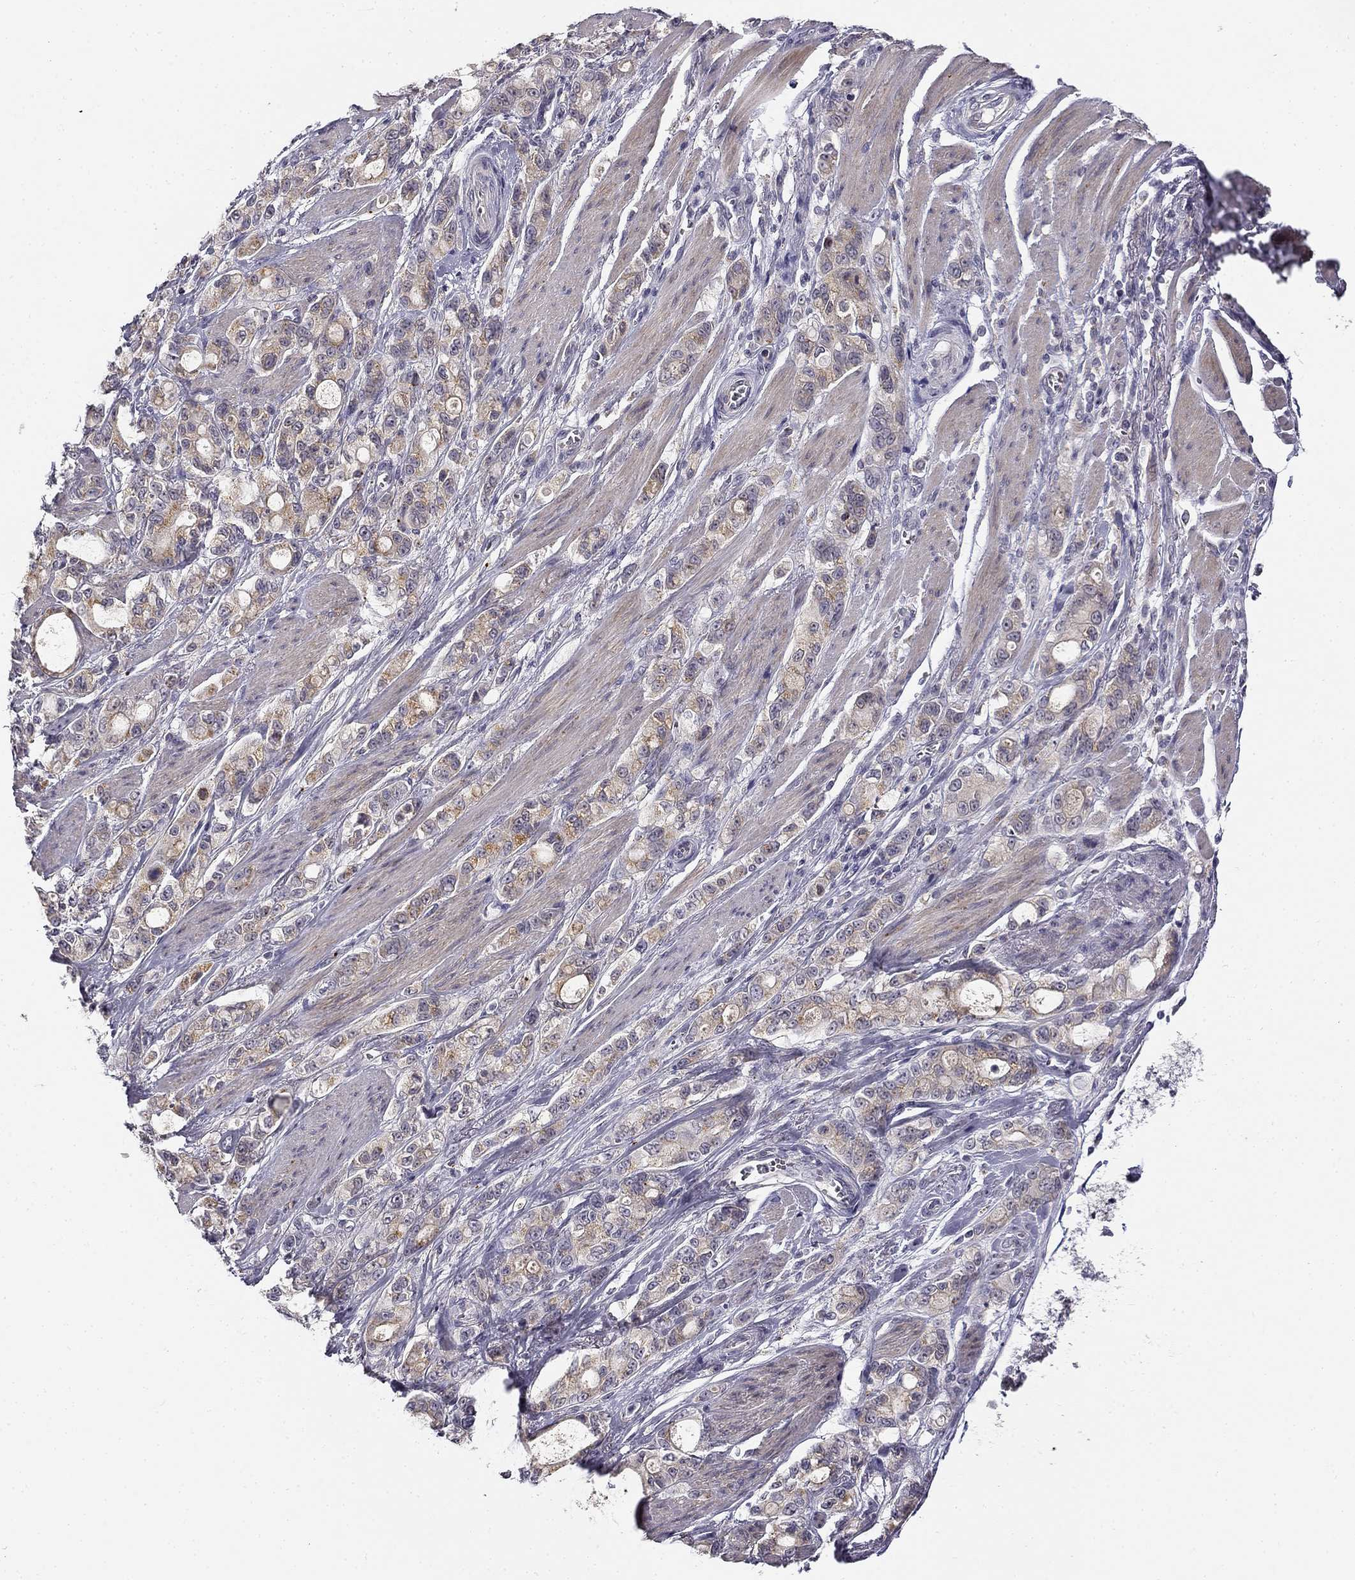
{"staining": {"intensity": "moderate", "quantity": "<25%", "location": "cytoplasmic/membranous"}, "tissue": "stomach cancer", "cell_type": "Tumor cells", "image_type": "cancer", "snomed": [{"axis": "morphology", "description": "Adenocarcinoma, NOS"}, {"axis": "topography", "description": "Stomach"}], "caption": "Adenocarcinoma (stomach) was stained to show a protein in brown. There is low levels of moderate cytoplasmic/membranous expression in approximately <25% of tumor cells. Nuclei are stained in blue.", "gene": "CNR1", "patient": {"sex": "male", "age": 63}}